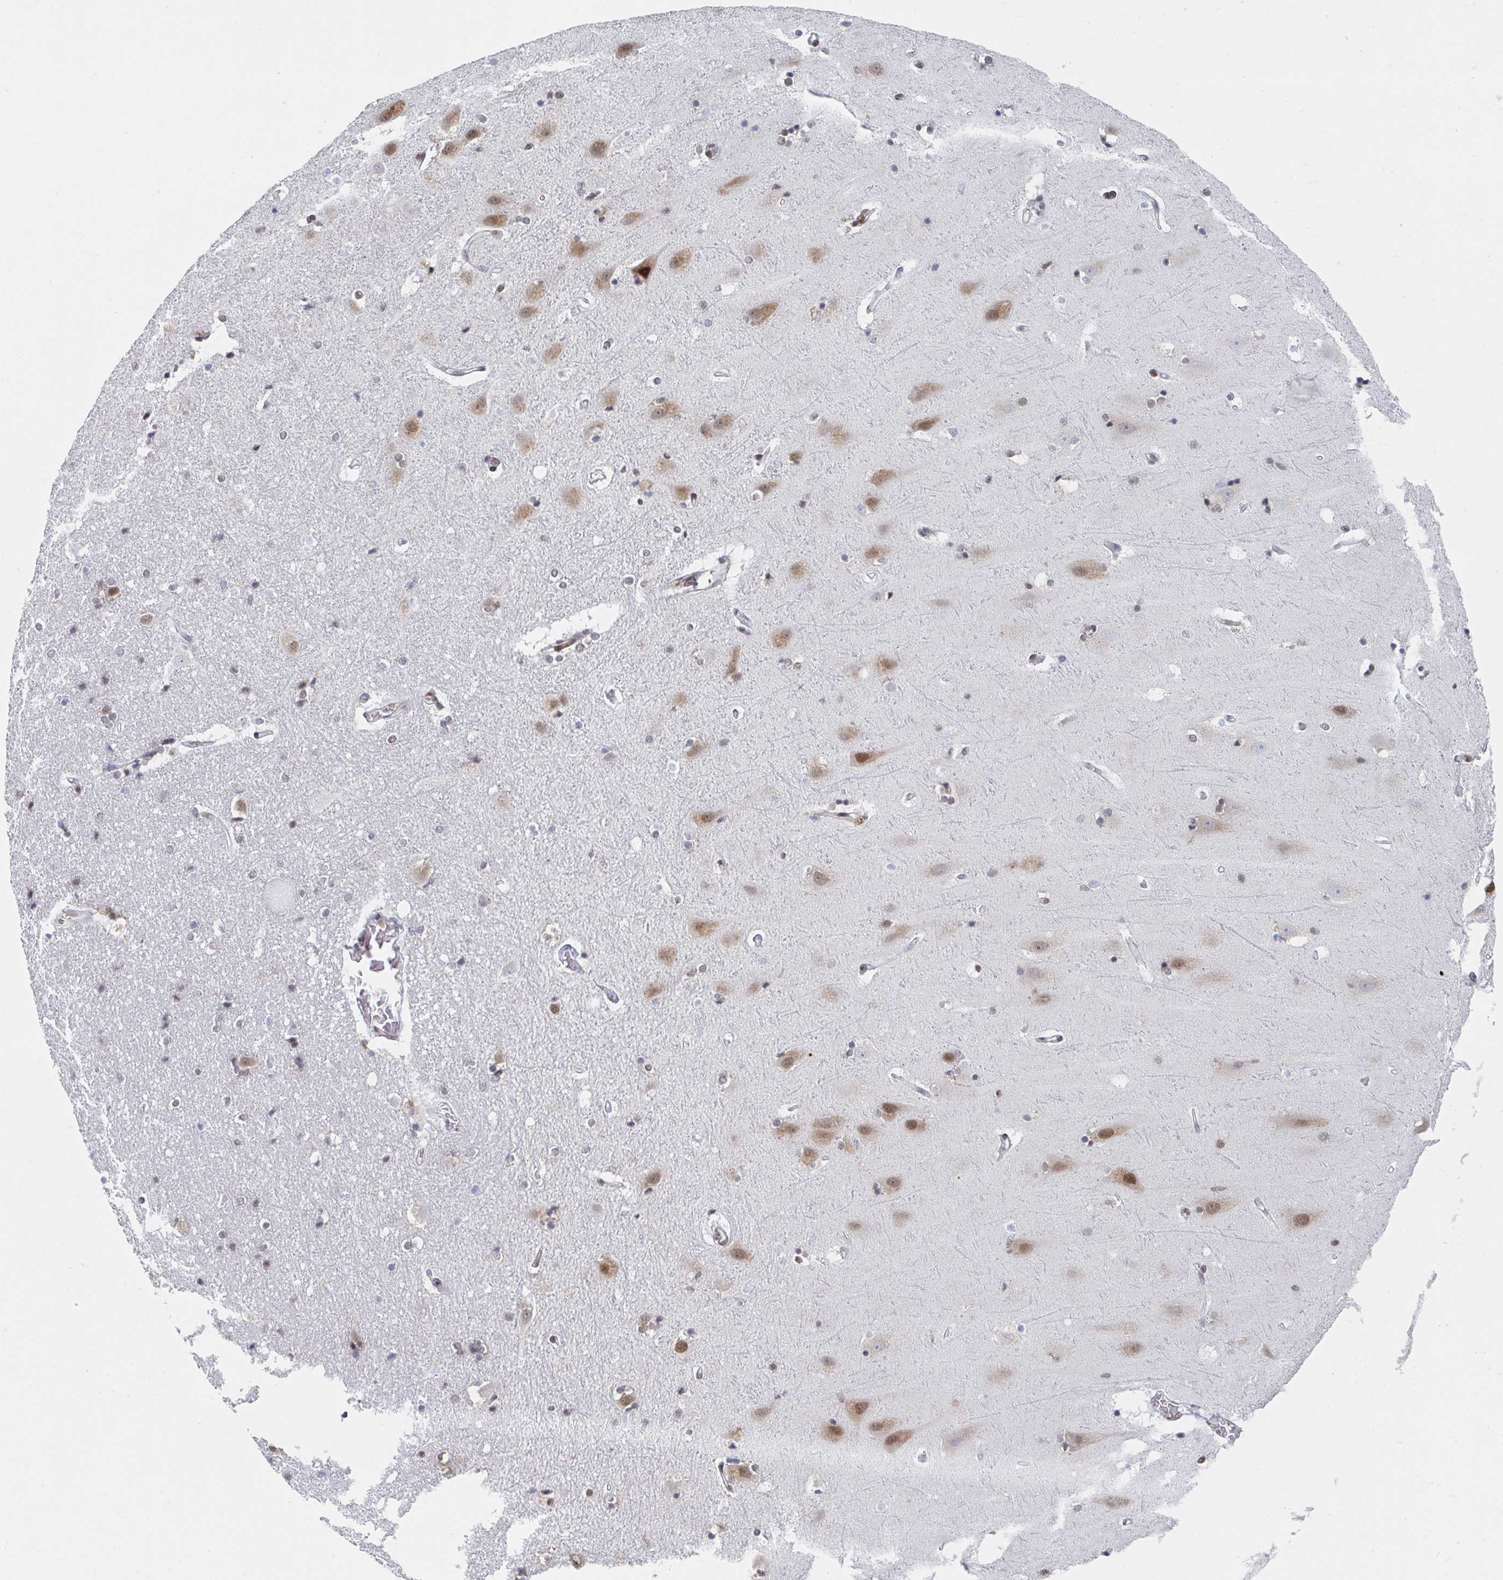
{"staining": {"intensity": "moderate", "quantity": "<25%", "location": "nuclear"}, "tissue": "hippocampus", "cell_type": "Glial cells", "image_type": "normal", "snomed": [{"axis": "morphology", "description": "Normal tissue, NOS"}, {"axis": "topography", "description": "Hippocampus"}], "caption": "The photomicrograph displays immunohistochemical staining of benign hippocampus. There is moderate nuclear expression is identified in about <25% of glial cells.", "gene": "MBNL1", "patient": {"sex": "male", "age": 63}}